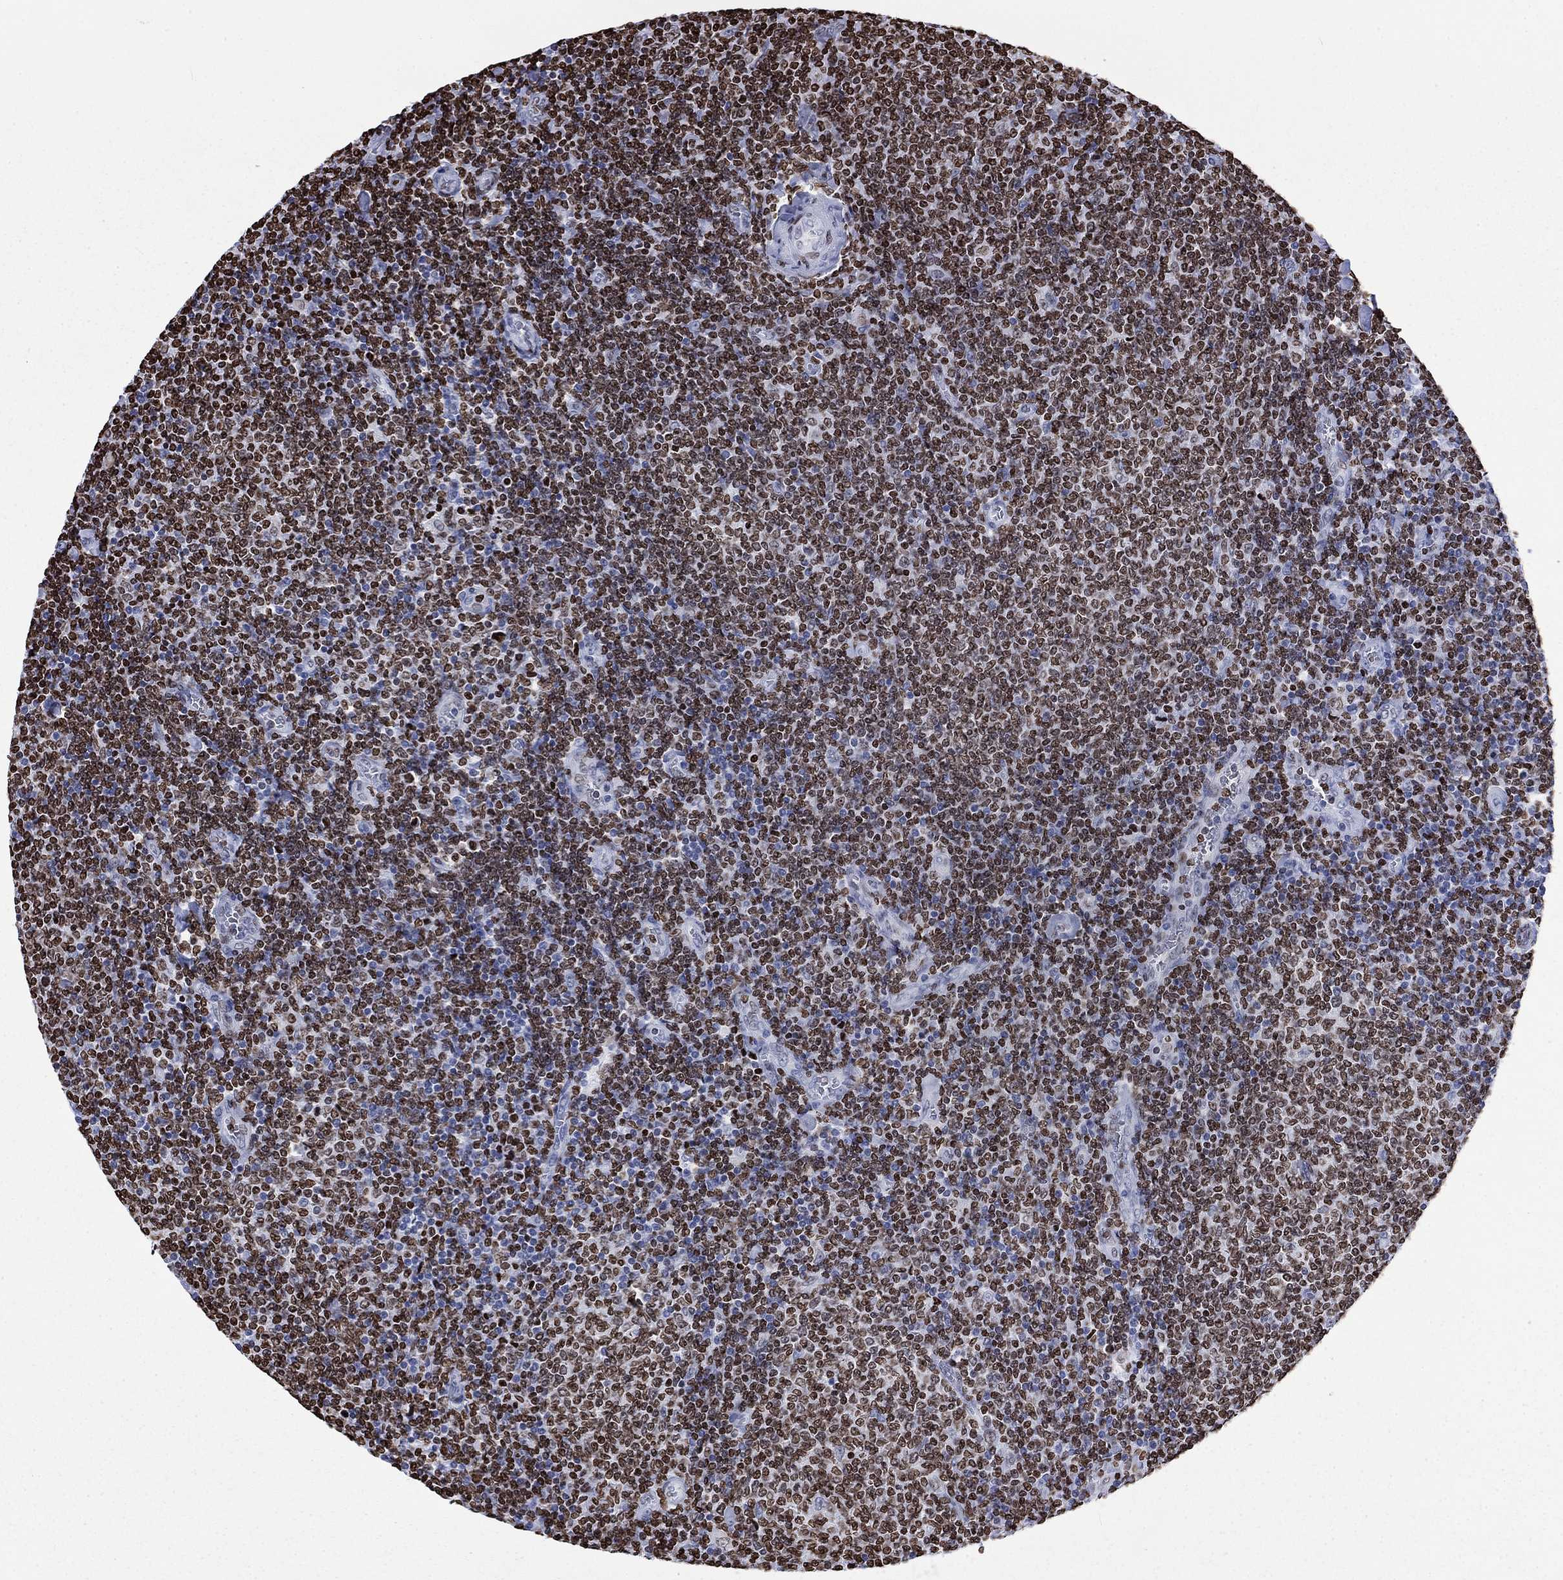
{"staining": {"intensity": "moderate", "quantity": ">75%", "location": "nuclear"}, "tissue": "lymphoma", "cell_type": "Tumor cells", "image_type": "cancer", "snomed": [{"axis": "morphology", "description": "Malignant lymphoma, non-Hodgkin's type, Low grade"}, {"axis": "topography", "description": "Lymph node"}], "caption": "There is medium levels of moderate nuclear staining in tumor cells of lymphoma, as demonstrated by immunohistochemical staining (brown color).", "gene": "H1-5", "patient": {"sex": "male", "age": 52}}